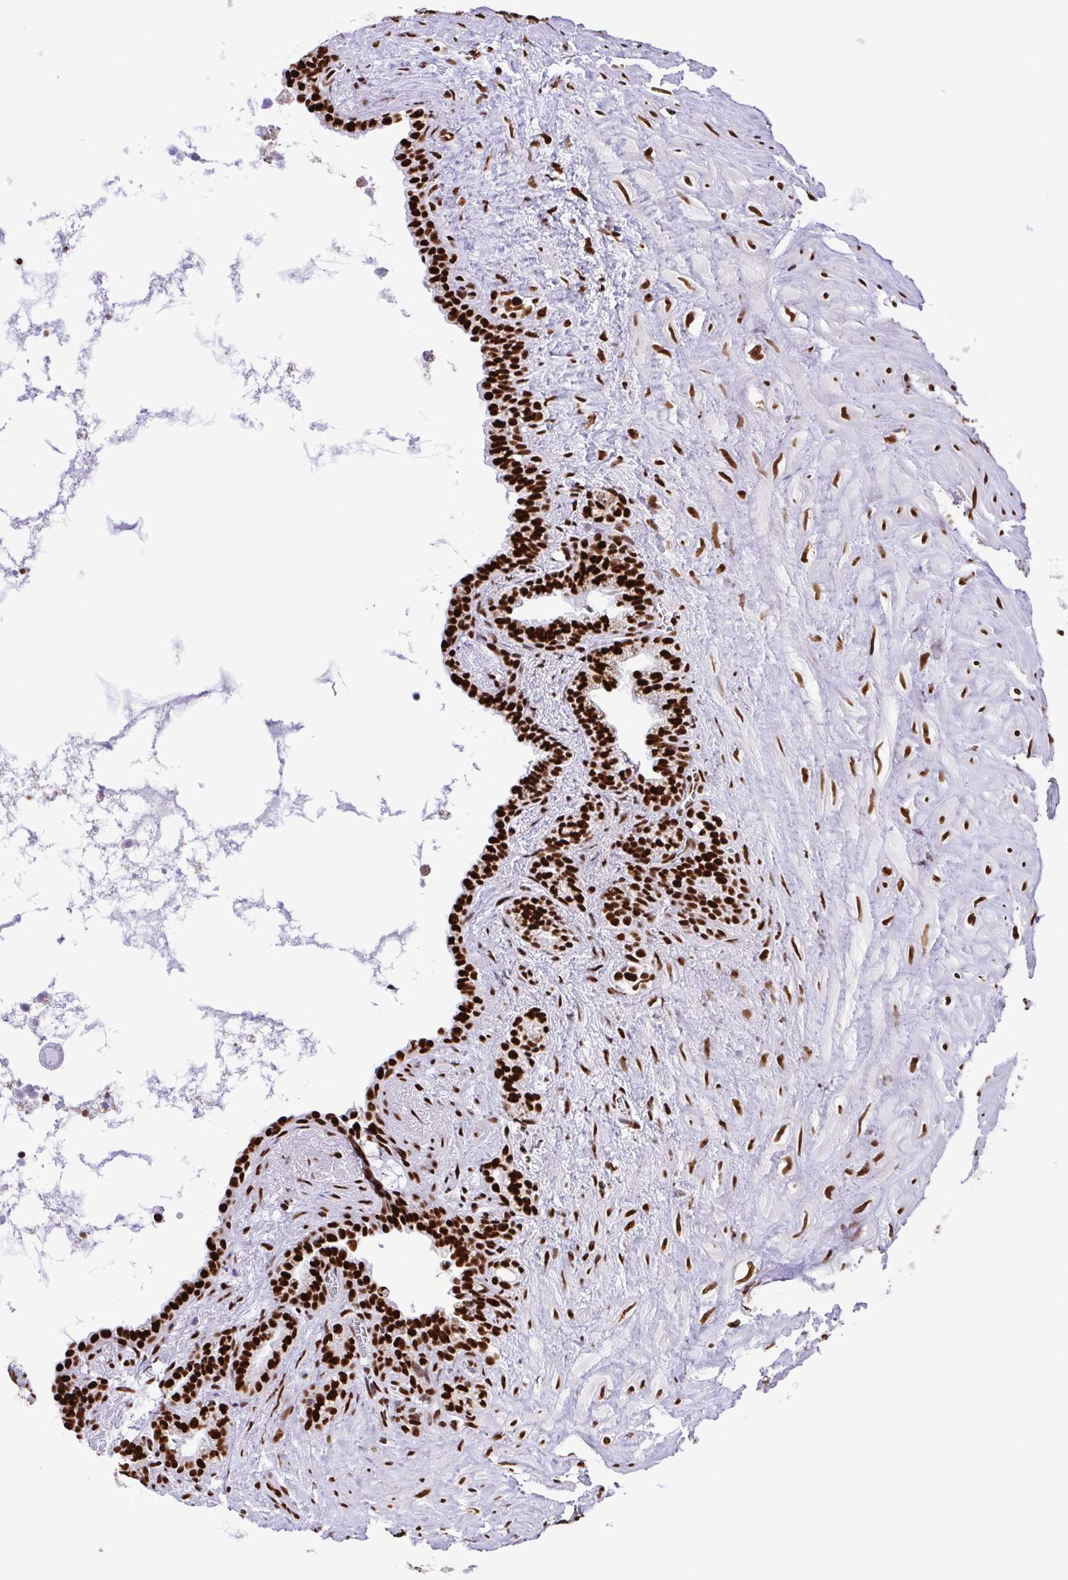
{"staining": {"intensity": "strong", "quantity": ">75%", "location": "nuclear"}, "tissue": "seminal vesicle", "cell_type": "Glandular cells", "image_type": "normal", "snomed": [{"axis": "morphology", "description": "Normal tissue, NOS"}, {"axis": "topography", "description": "Seminal veicle"}], "caption": "A brown stain highlights strong nuclear expression of a protein in glandular cells of normal seminal vesicle.", "gene": "TRIM28", "patient": {"sex": "male", "age": 76}}